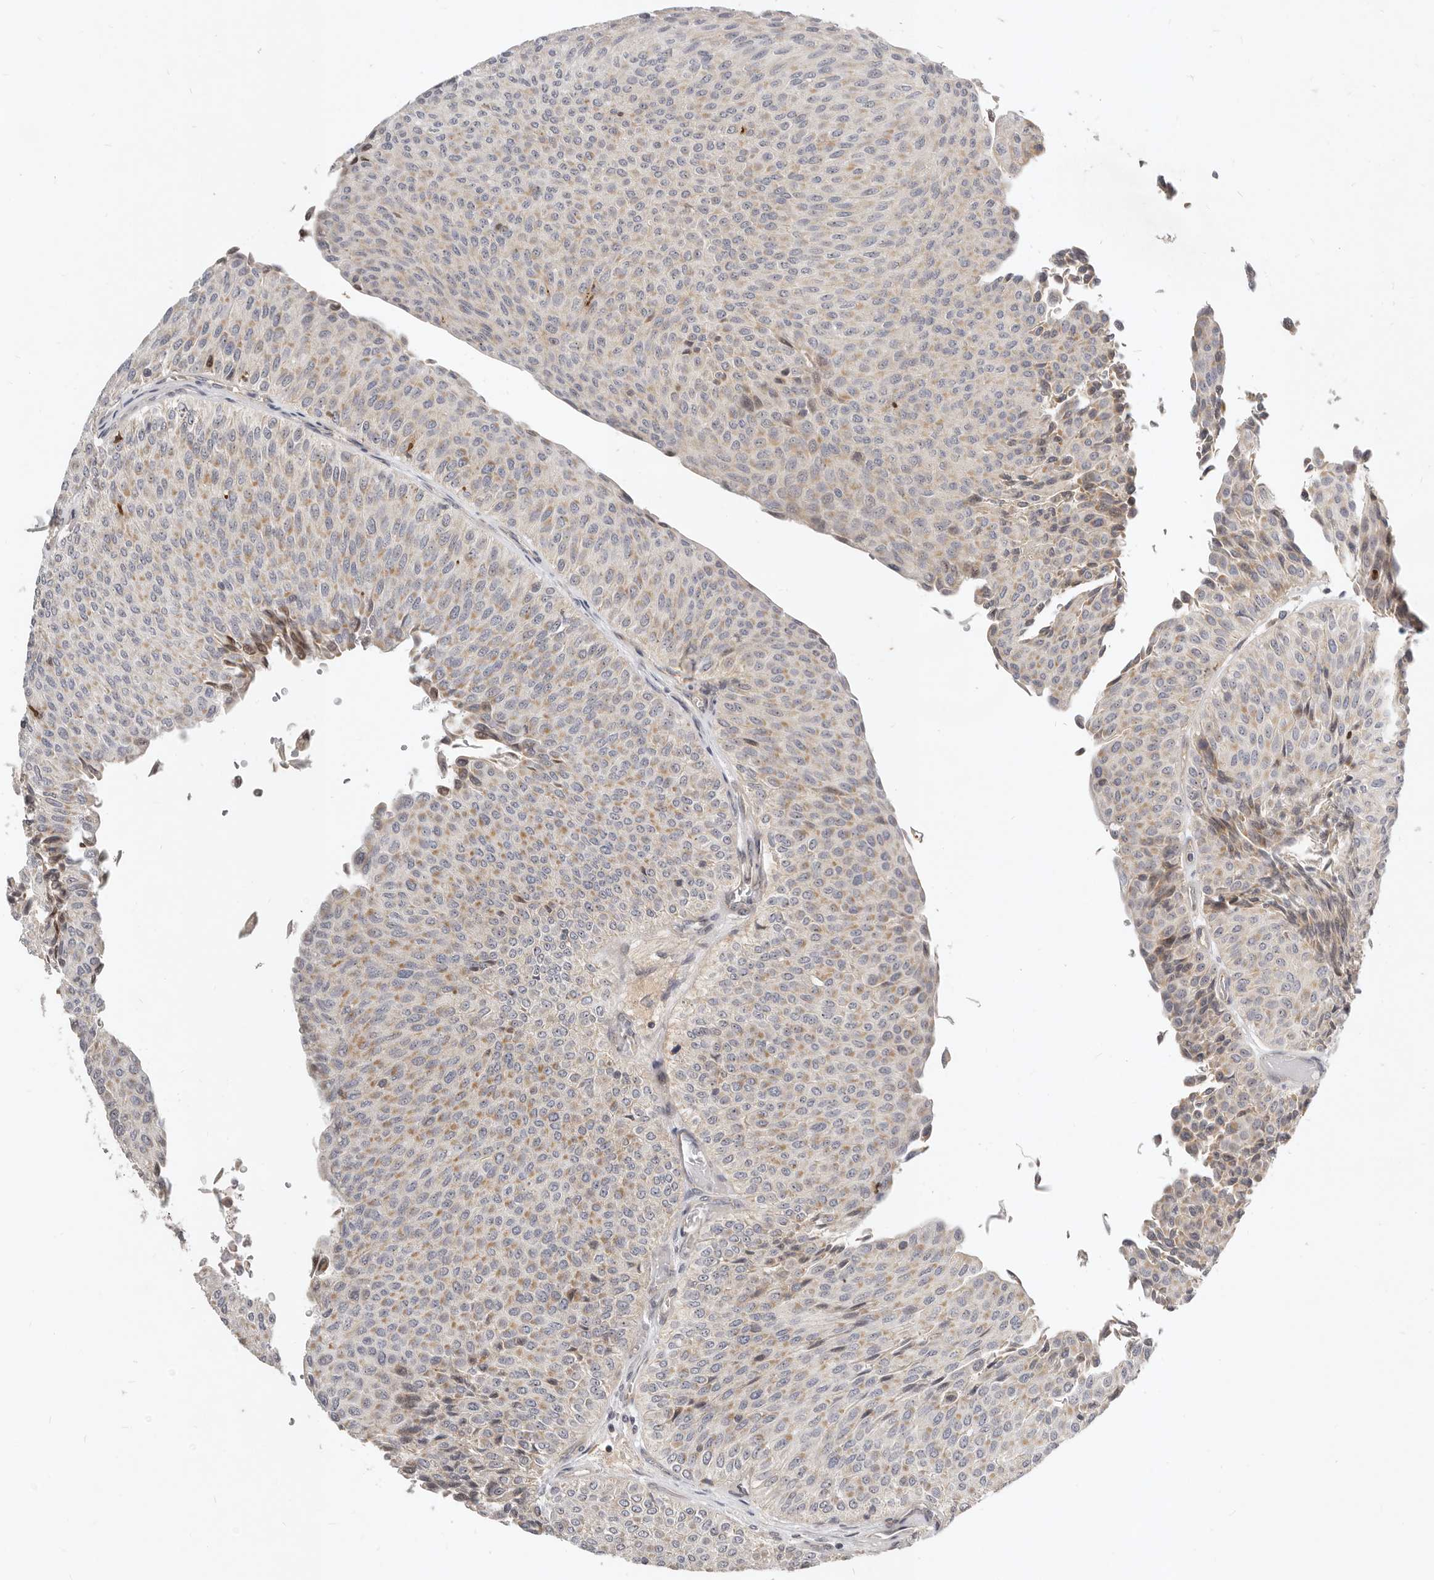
{"staining": {"intensity": "weak", "quantity": "25%-75%", "location": "cytoplasmic/membranous"}, "tissue": "urothelial cancer", "cell_type": "Tumor cells", "image_type": "cancer", "snomed": [{"axis": "morphology", "description": "Urothelial carcinoma, Low grade"}, {"axis": "topography", "description": "Urinary bladder"}], "caption": "Immunohistochemistry (IHC) (DAB (3,3'-diaminobenzidine)) staining of urothelial cancer shows weak cytoplasmic/membranous protein positivity in about 25%-75% of tumor cells.", "gene": "MICALL2", "patient": {"sex": "male", "age": 78}}